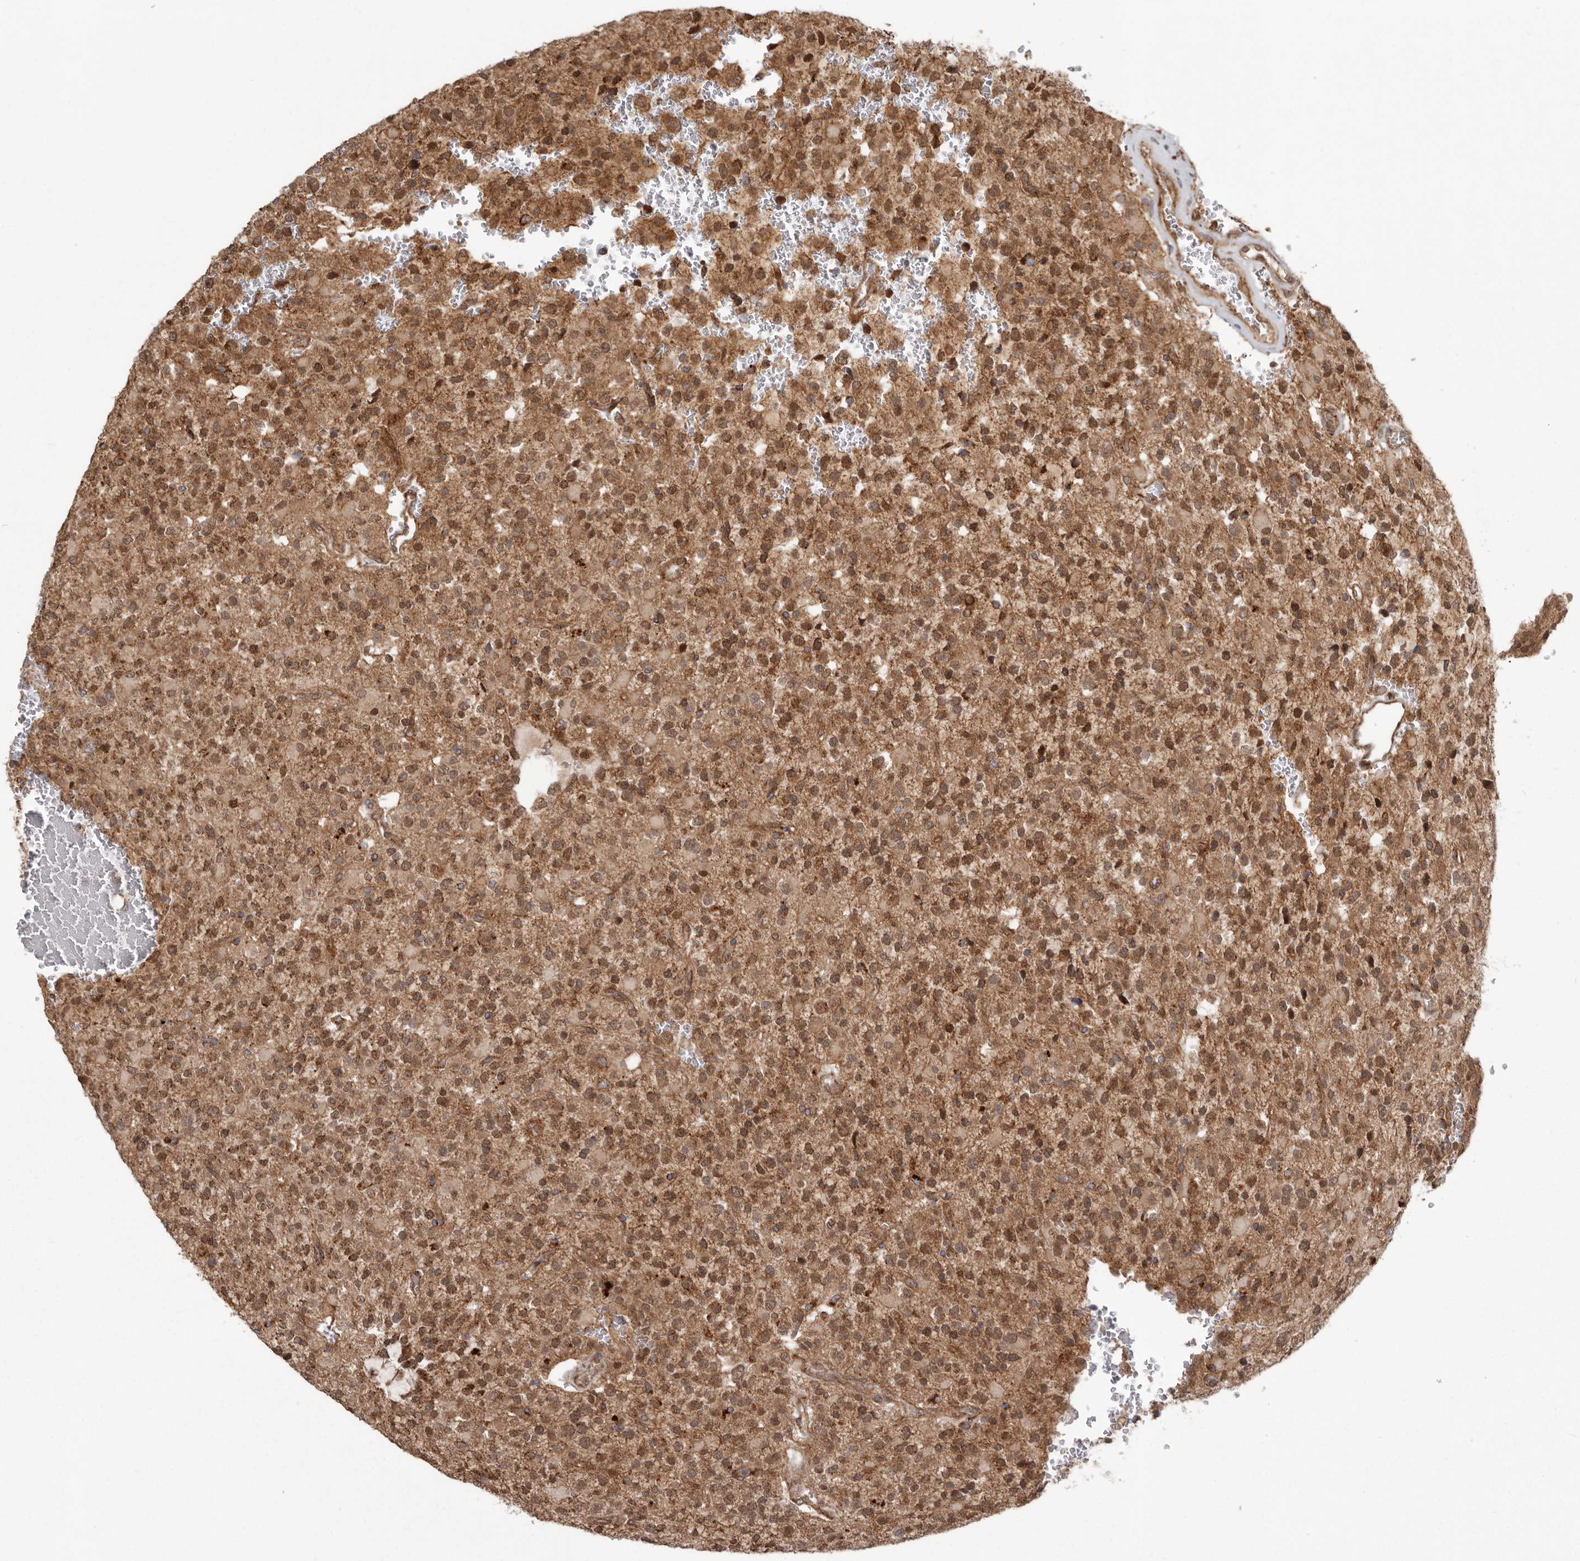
{"staining": {"intensity": "moderate", "quantity": ">75%", "location": "cytoplasmic/membranous,nuclear"}, "tissue": "glioma", "cell_type": "Tumor cells", "image_type": "cancer", "snomed": [{"axis": "morphology", "description": "Glioma, malignant, High grade"}, {"axis": "topography", "description": "Brain"}], "caption": "A brown stain highlights moderate cytoplasmic/membranous and nuclear positivity of a protein in glioma tumor cells. (IHC, brightfield microscopy, high magnification).", "gene": "NUP43", "patient": {"sex": "male", "age": 34}}